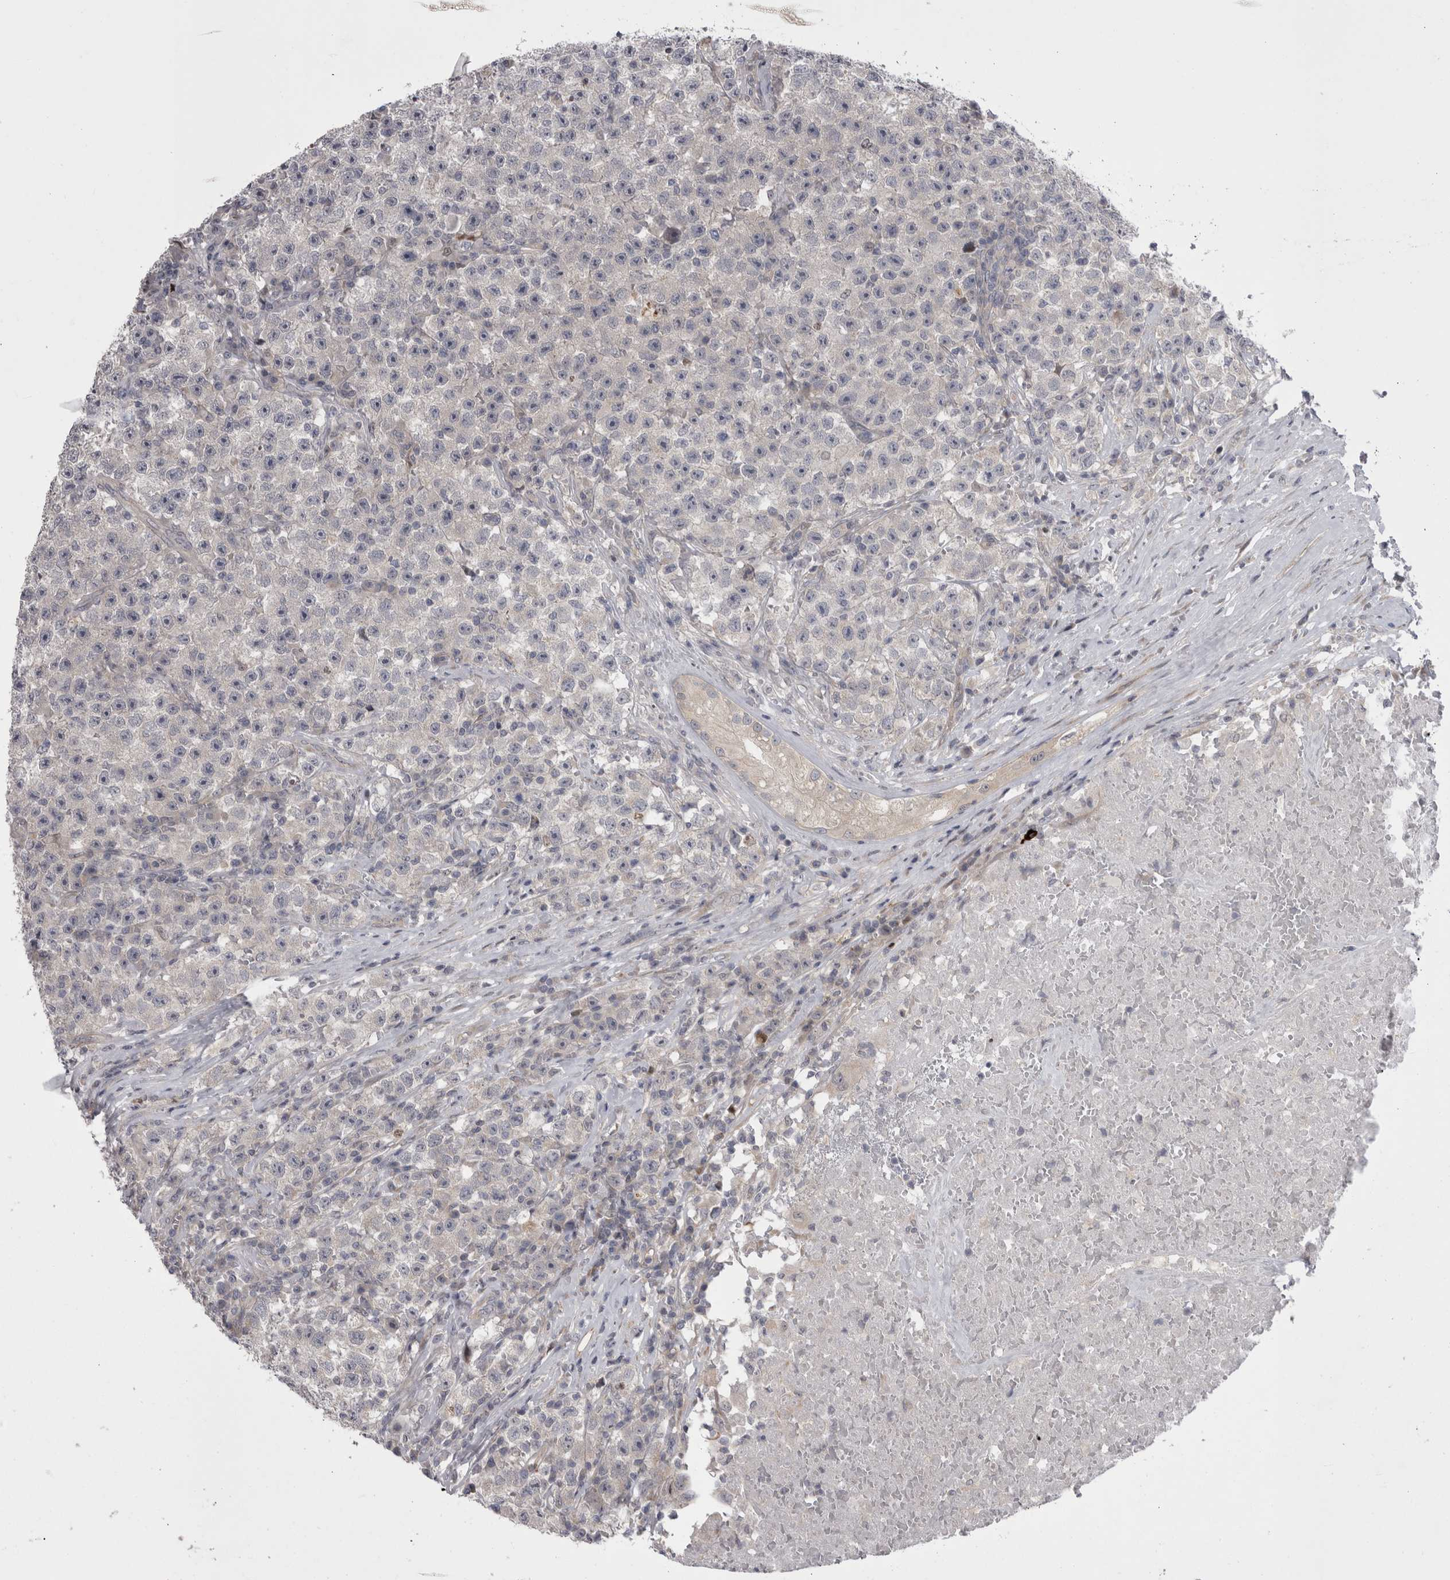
{"staining": {"intensity": "negative", "quantity": "none", "location": "none"}, "tissue": "testis cancer", "cell_type": "Tumor cells", "image_type": "cancer", "snomed": [{"axis": "morphology", "description": "Seminoma, NOS"}, {"axis": "topography", "description": "Testis"}], "caption": "Immunohistochemical staining of testis seminoma demonstrates no significant positivity in tumor cells. Brightfield microscopy of immunohistochemistry stained with DAB (brown) and hematoxylin (blue), captured at high magnification.", "gene": "NENF", "patient": {"sex": "male", "age": 22}}